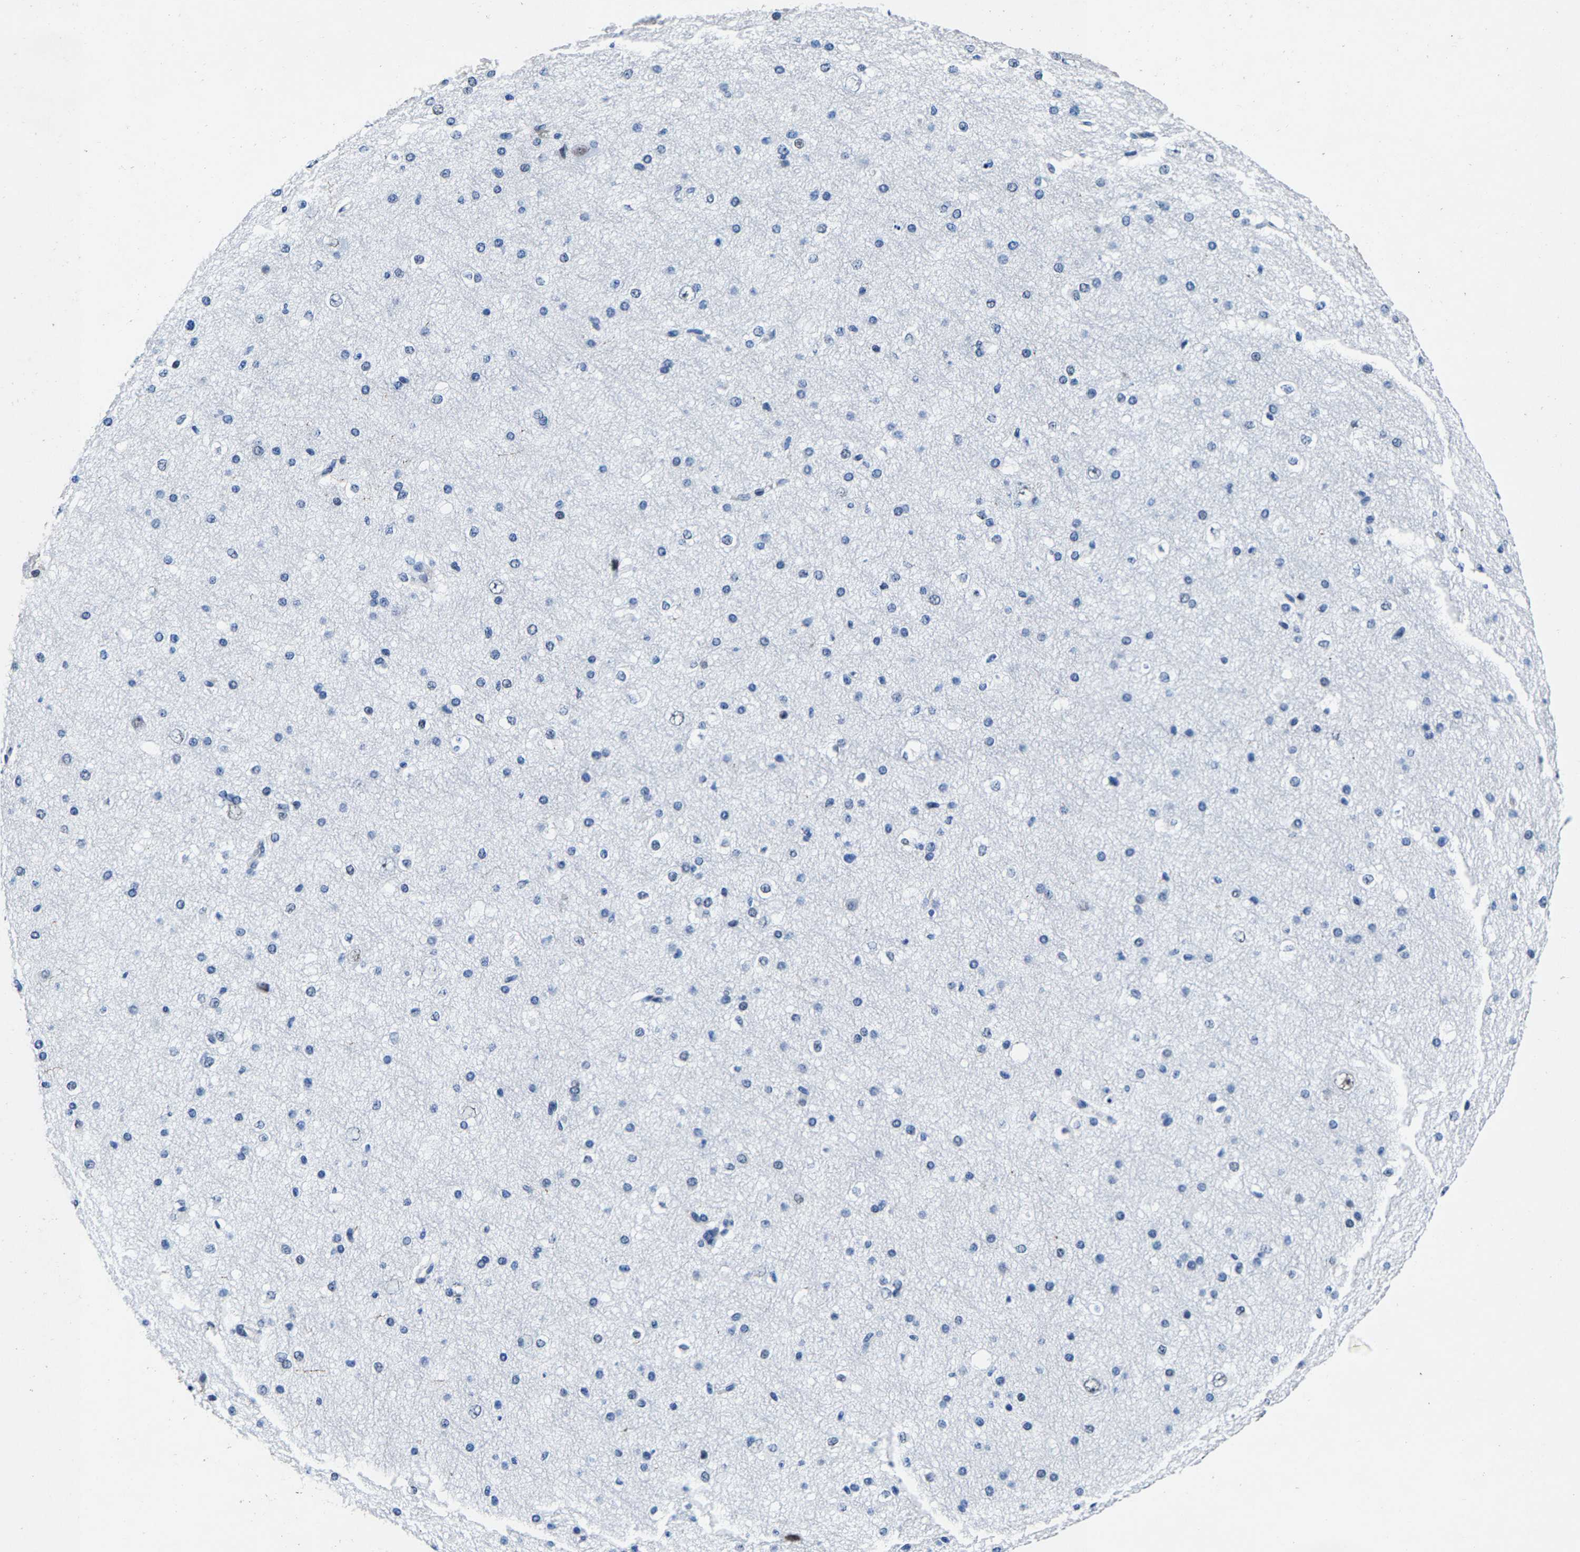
{"staining": {"intensity": "negative", "quantity": "none", "location": "none"}, "tissue": "cerebral cortex", "cell_type": "Endothelial cells", "image_type": "normal", "snomed": [{"axis": "morphology", "description": "Normal tissue, NOS"}, {"axis": "morphology", "description": "Developmental malformation"}, {"axis": "topography", "description": "Cerebral cortex"}], "caption": "Protein analysis of benign cerebral cortex displays no significant expression in endothelial cells.", "gene": "UBN2", "patient": {"sex": "female", "age": 30}}